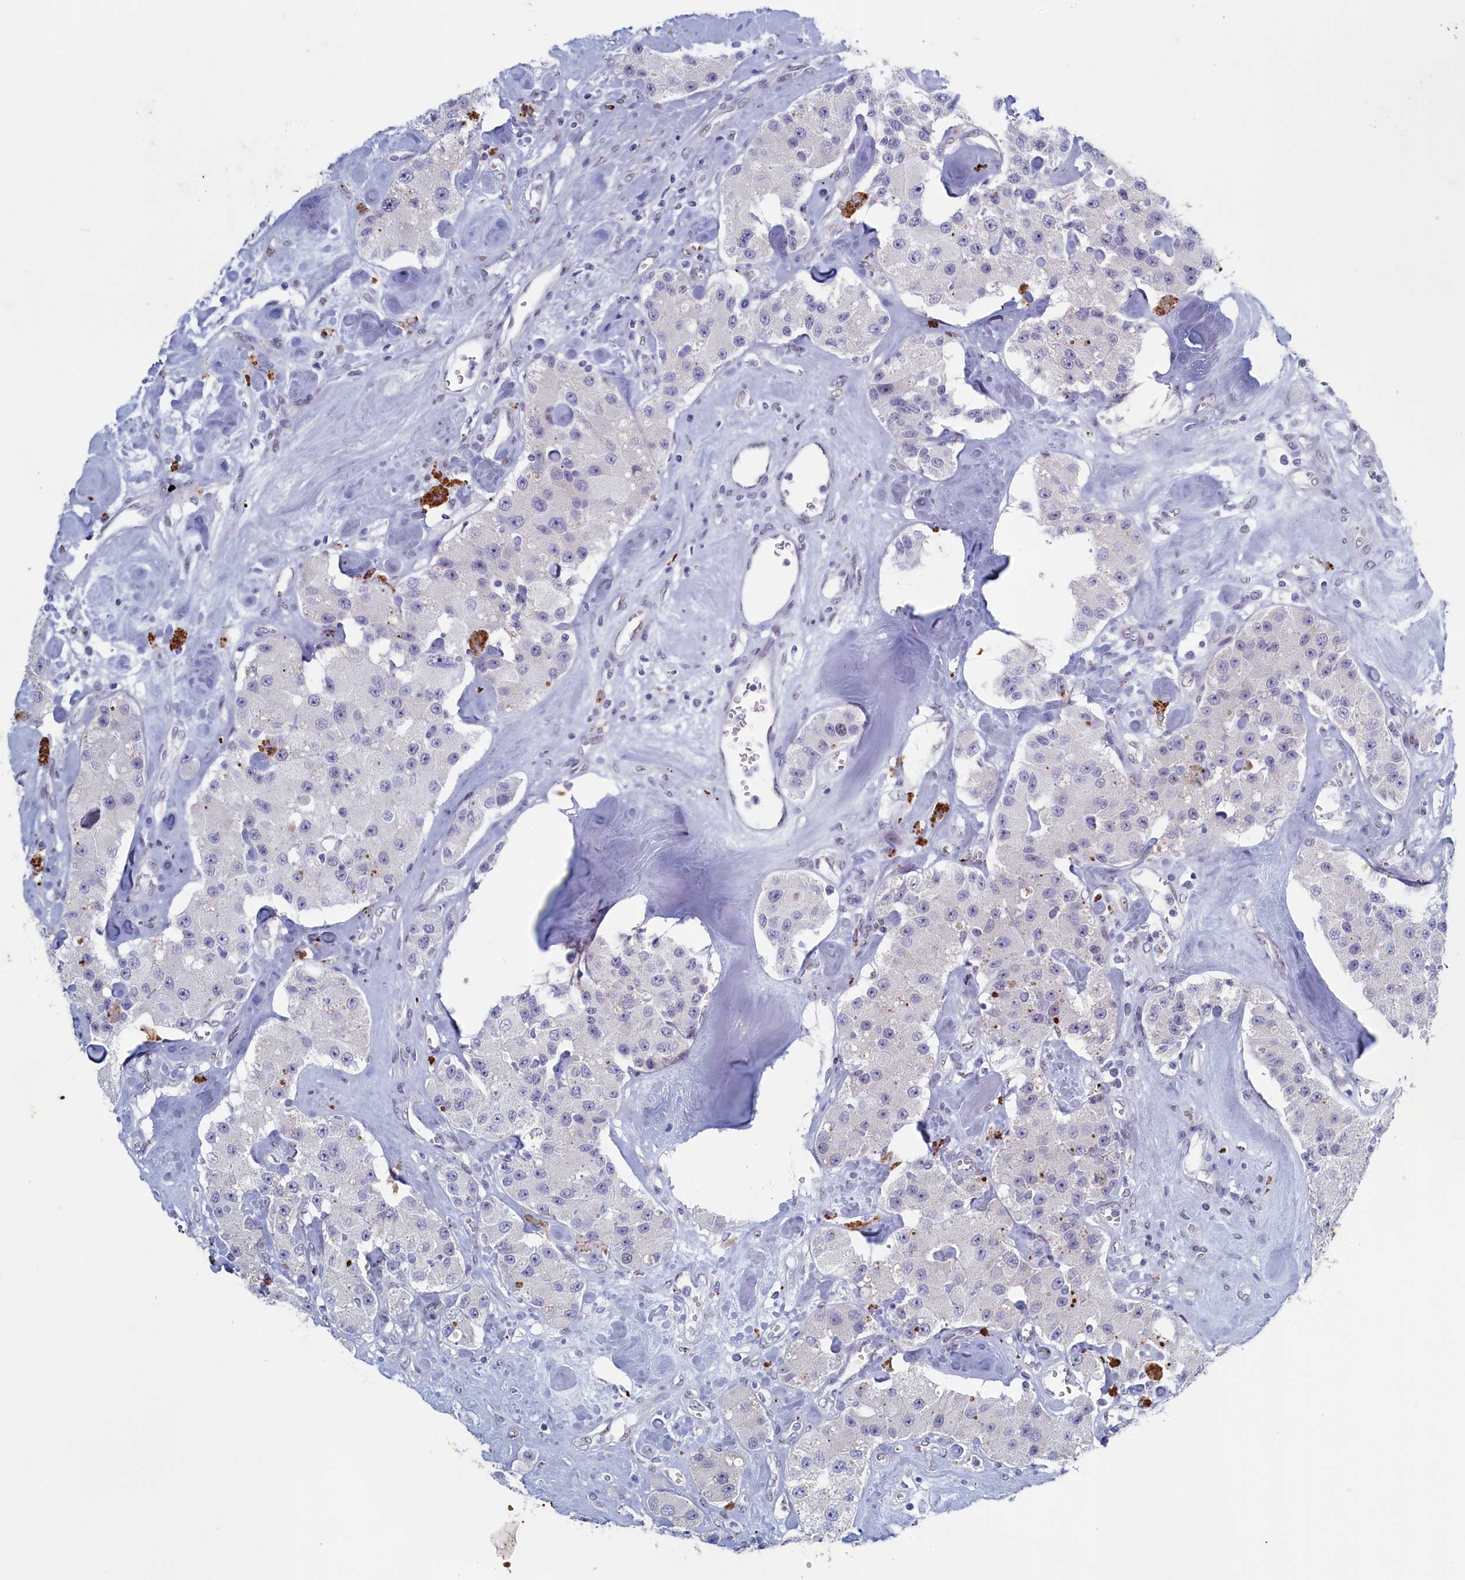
{"staining": {"intensity": "negative", "quantity": "none", "location": "none"}, "tissue": "carcinoid", "cell_type": "Tumor cells", "image_type": "cancer", "snomed": [{"axis": "morphology", "description": "Carcinoid, malignant, NOS"}, {"axis": "topography", "description": "Pancreas"}], "caption": "Carcinoid stained for a protein using immunohistochemistry shows no positivity tumor cells.", "gene": "WDR76", "patient": {"sex": "male", "age": 41}}